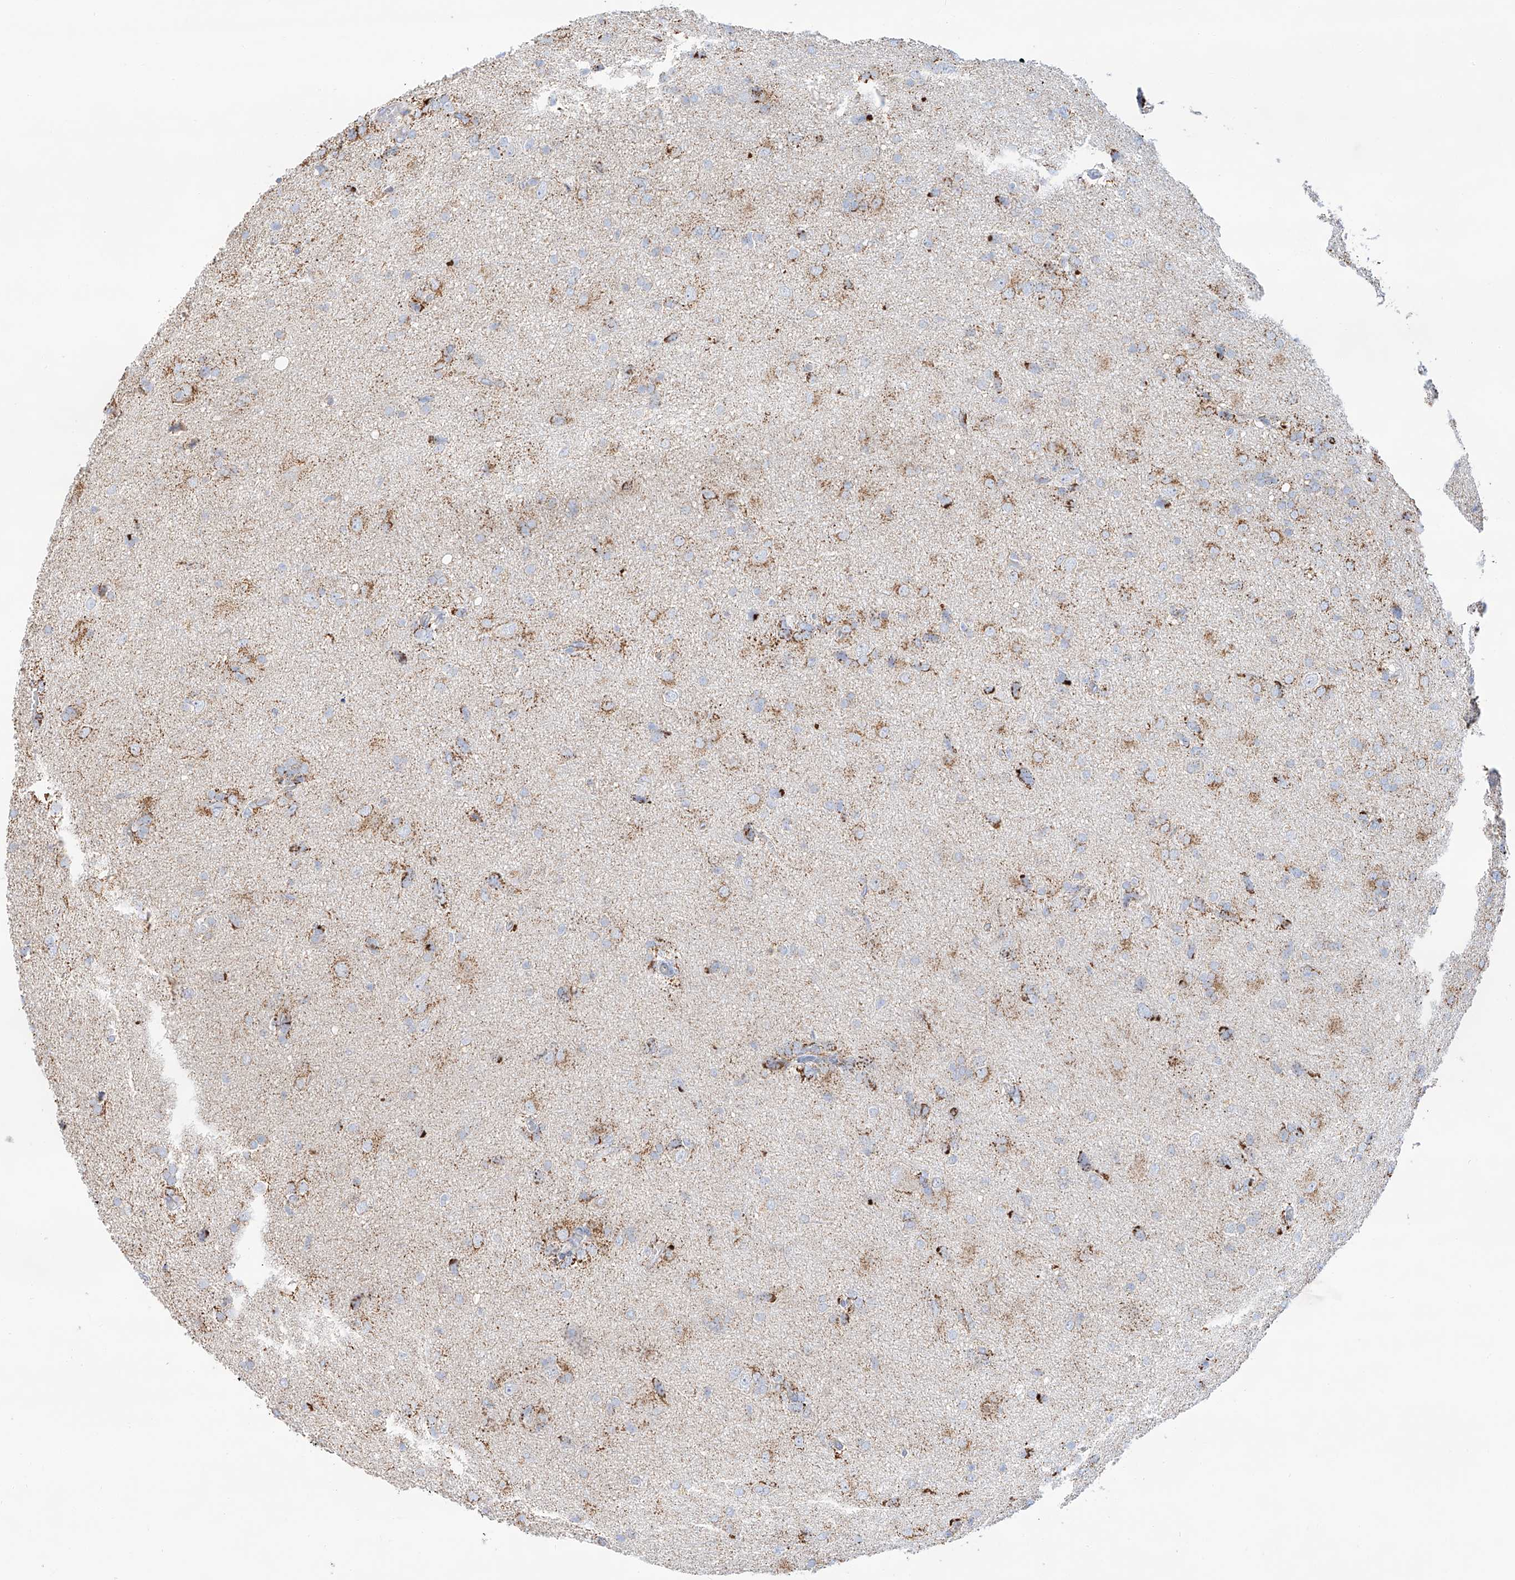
{"staining": {"intensity": "moderate", "quantity": "<25%", "location": "cytoplasmic/membranous"}, "tissue": "glioma", "cell_type": "Tumor cells", "image_type": "cancer", "snomed": [{"axis": "morphology", "description": "Glioma, malignant, High grade"}, {"axis": "topography", "description": "Brain"}], "caption": "High-grade glioma (malignant) was stained to show a protein in brown. There is low levels of moderate cytoplasmic/membranous expression in approximately <25% of tumor cells.", "gene": "TTC27", "patient": {"sex": "female", "age": 59}}